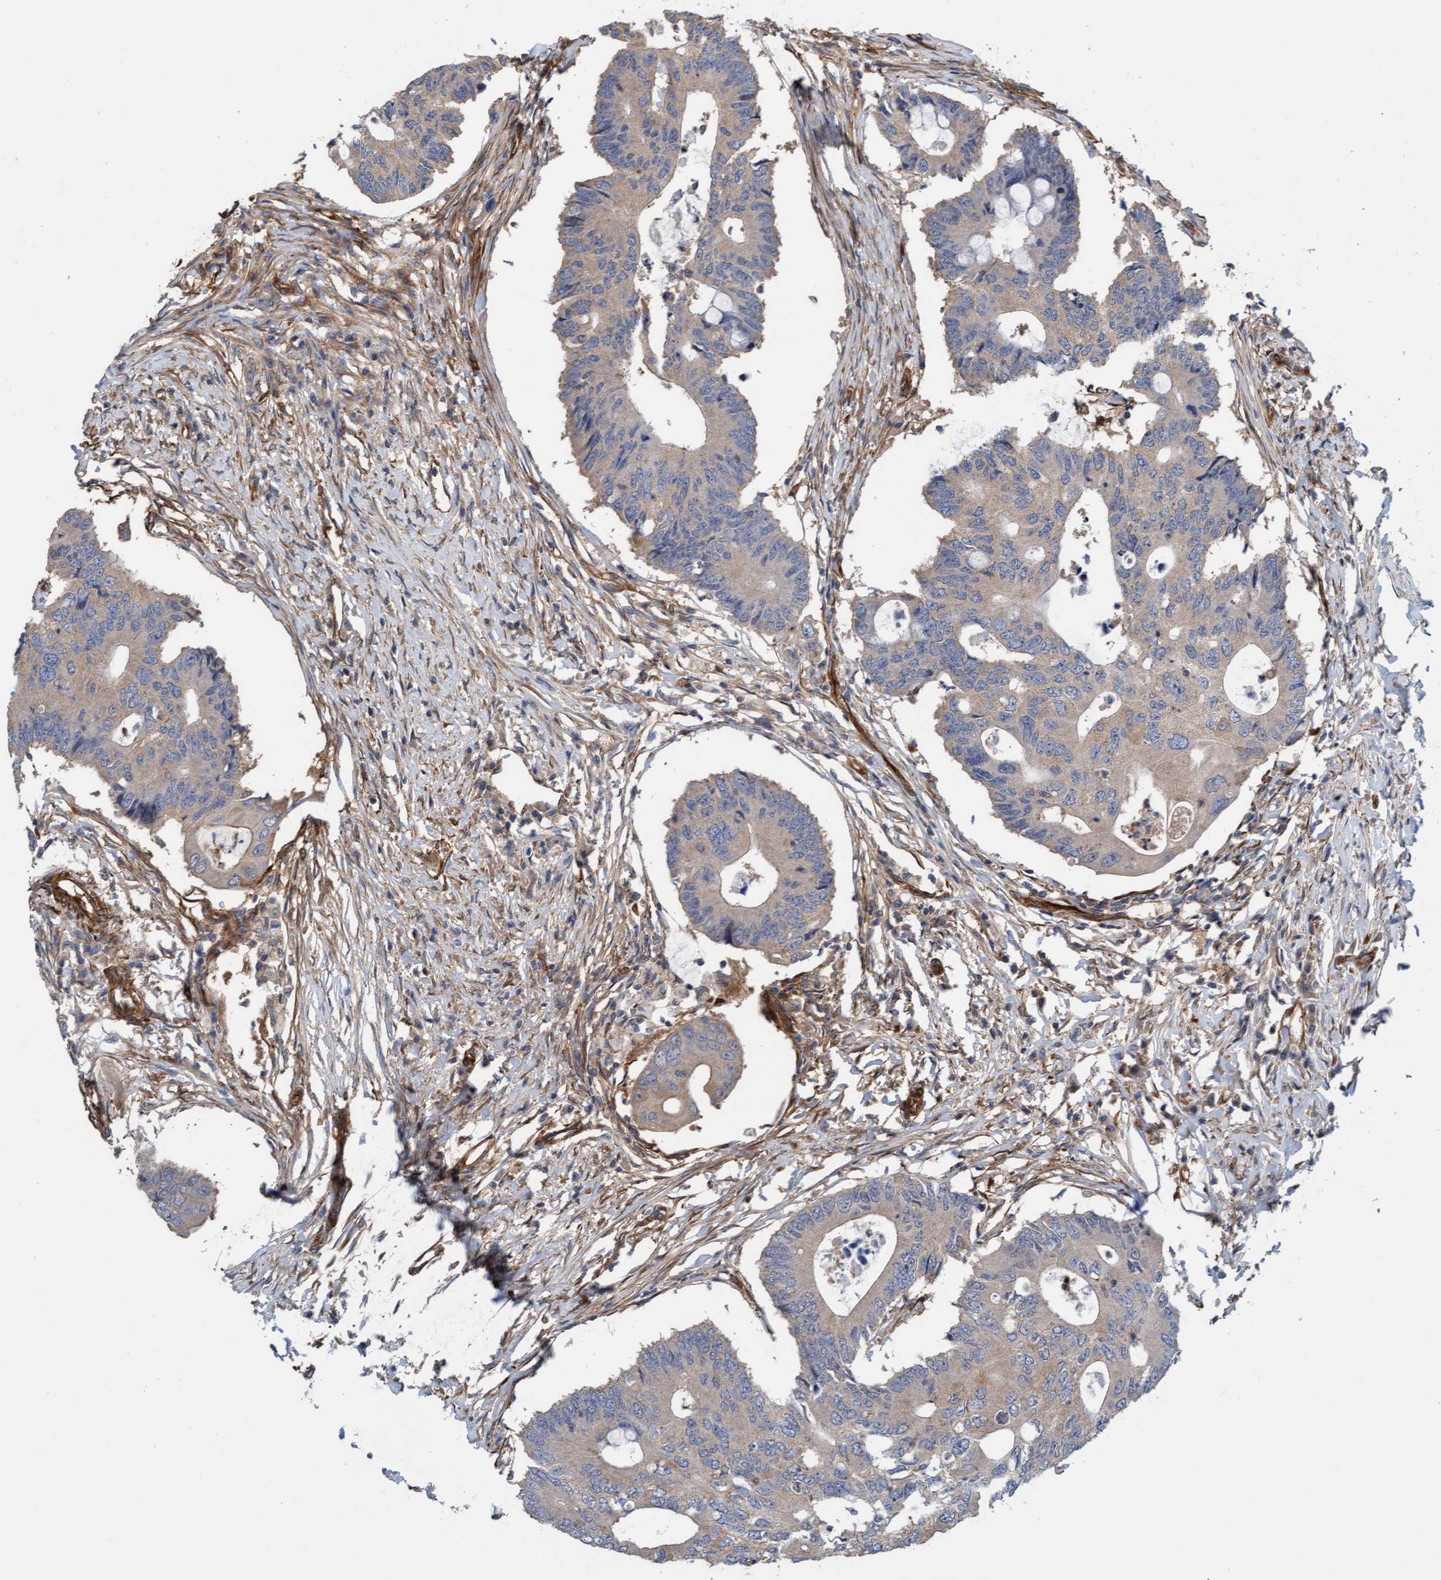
{"staining": {"intensity": "weak", "quantity": "25%-75%", "location": "cytoplasmic/membranous"}, "tissue": "colorectal cancer", "cell_type": "Tumor cells", "image_type": "cancer", "snomed": [{"axis": "morphology", "description": "Adenocarcinoma, NOS"}, {"axis": "topography", "description": "Colon"}], "caption": "A brown stain highlights weak cytoplasmic/membranous expression of a protein in colorectal cancer (adenocarcinoma) tumor cells.", "gene": "FMNL3", "patient": {"sex": "male", "age": 71}}